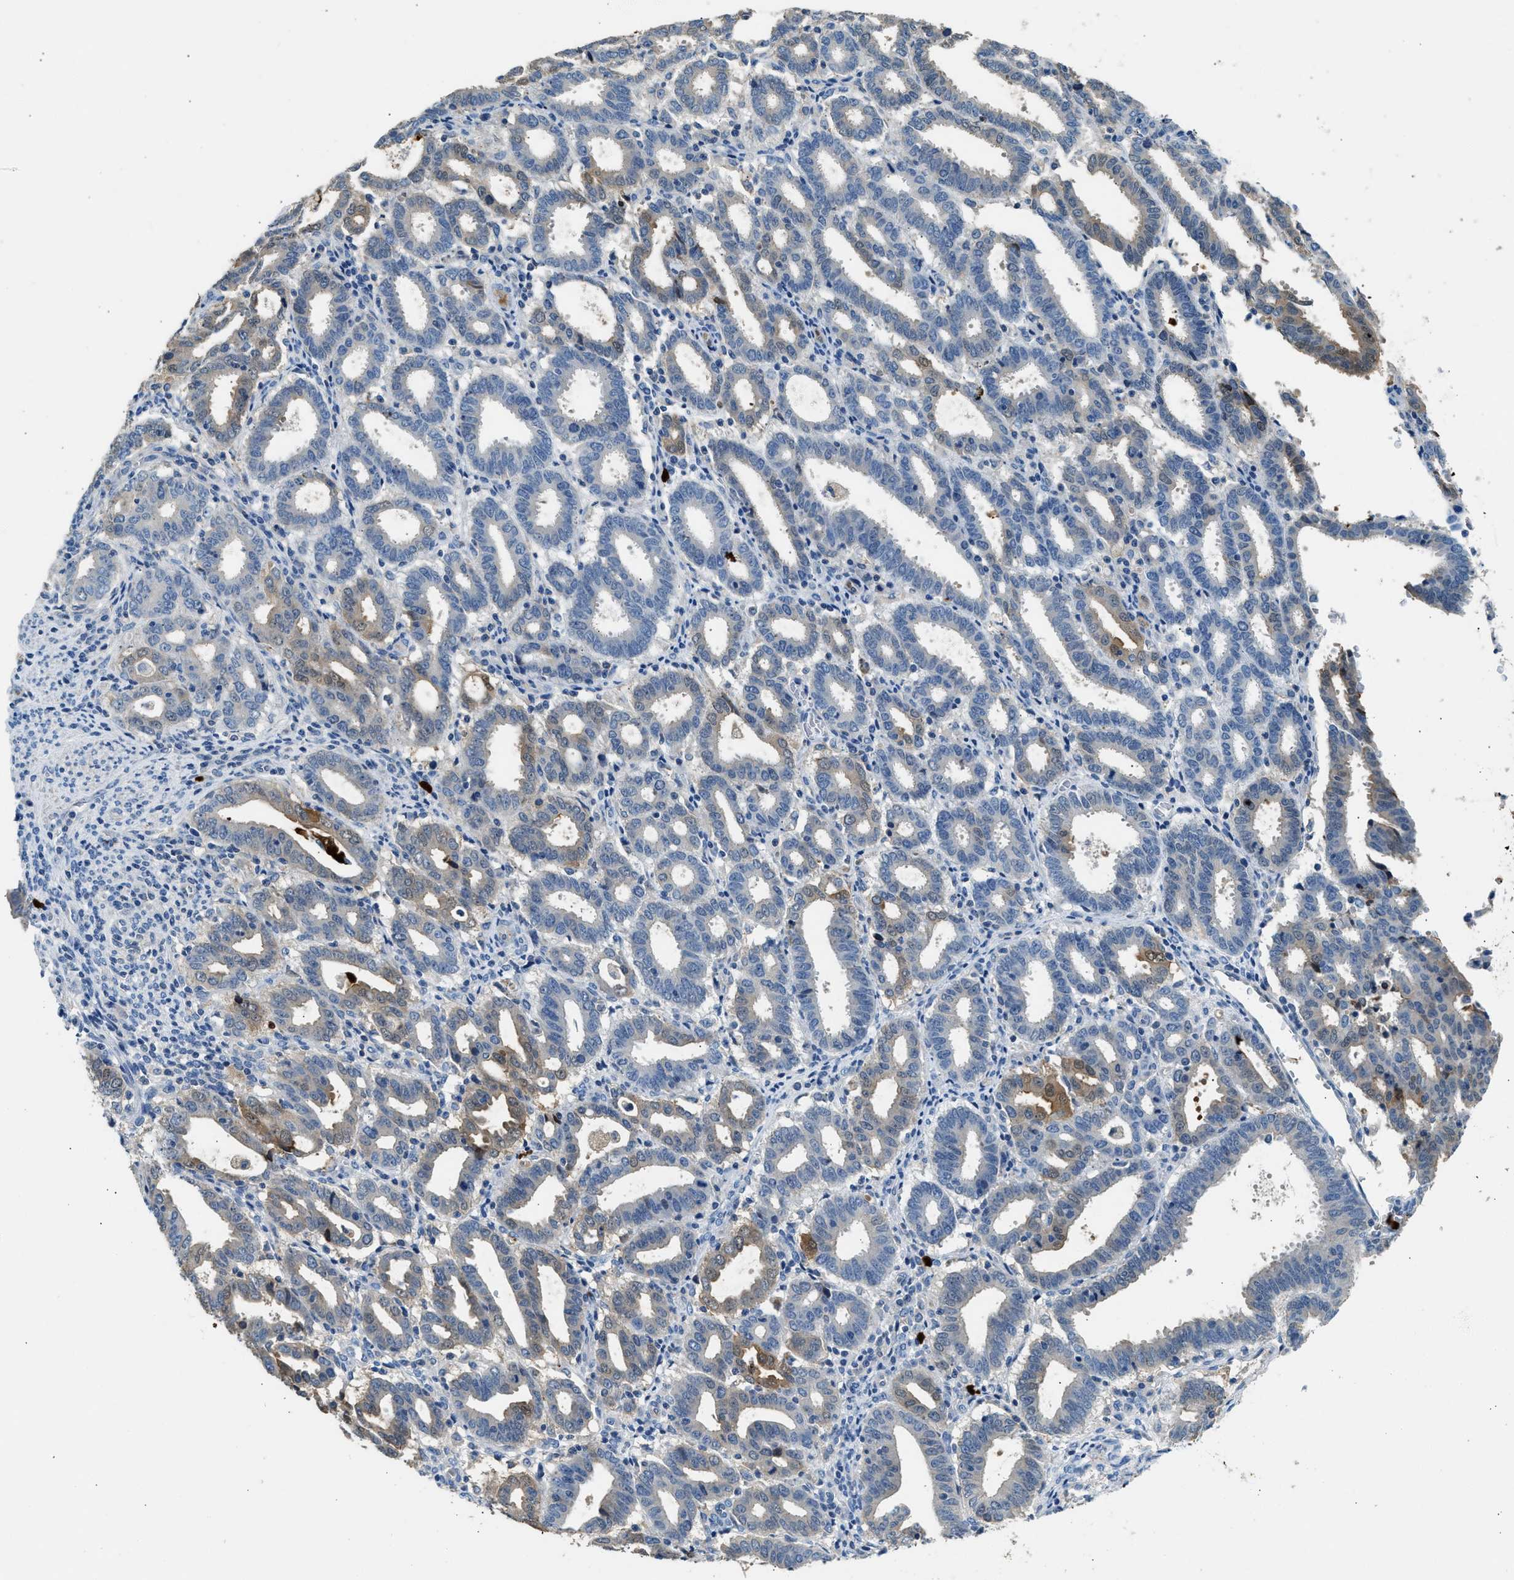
{"staining": {"intensity": "moderate", "quantity": "<25%", "location": "cytoplasmic/membranous"}, "tissue": "endometrial cancer", "cell_type": "Tumor cells", "image_type": "cancer", "snomed": [{"axis": "morphology", "description": "Adenocarcinoma, NOS"}, {"axis": "topography", "description": "Uterus"}], "caption": "High-magnification brightfield microscopy of endometrial adenocarcinoma stained with DAB (3,3'-diaminobenzidine) (brown) and counterstained with hematoxylin (blue). tumor cells exhibit moderate cytoplasmic/membranous expression is identified in approximately<25% of cells.", "gene": "ANXA3", "patient": {"sex": "female", "age": 83}}